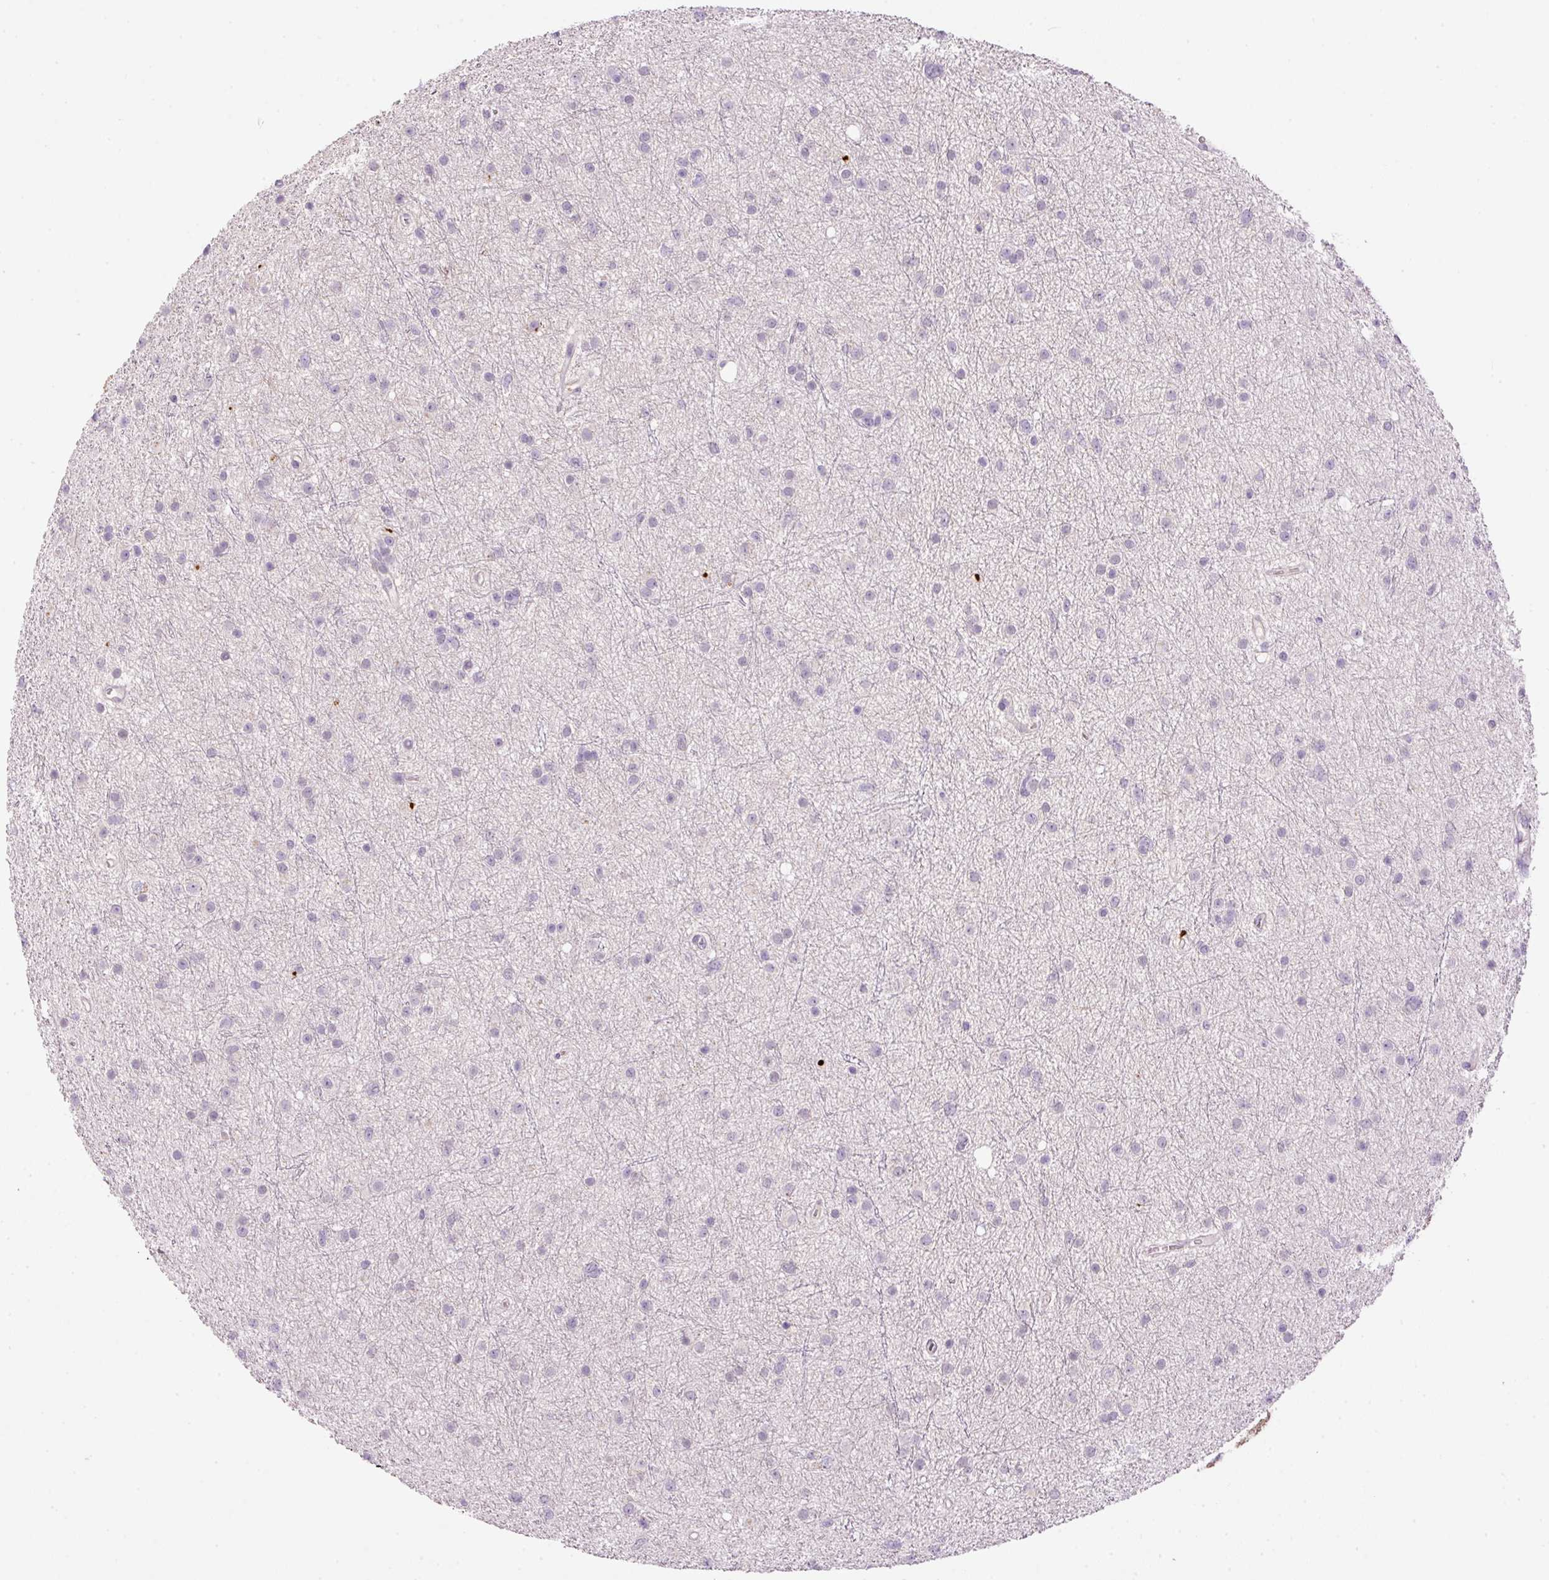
{"staining": {"intensity": "negative", "quantity": "none", "location": "none"}, "tissue": "glioma", "cell_type": "Tumor cells", "image_type": "cancer", "snomed": [{"axis": "morphology", "description": "Glioma, malignant, Low grade"}, {"axis": "topography", "description": "Cerebral cortex"}], "caption": "Immunohistochemistry (IHC) histopathology image of human malignant low-grade glioma stained for a protein (brown), which reveals no staining in tumor cells. Nuclei are stained in blue.", "gene": "SRC", "patient": {"sex": "female", "age": 39}}